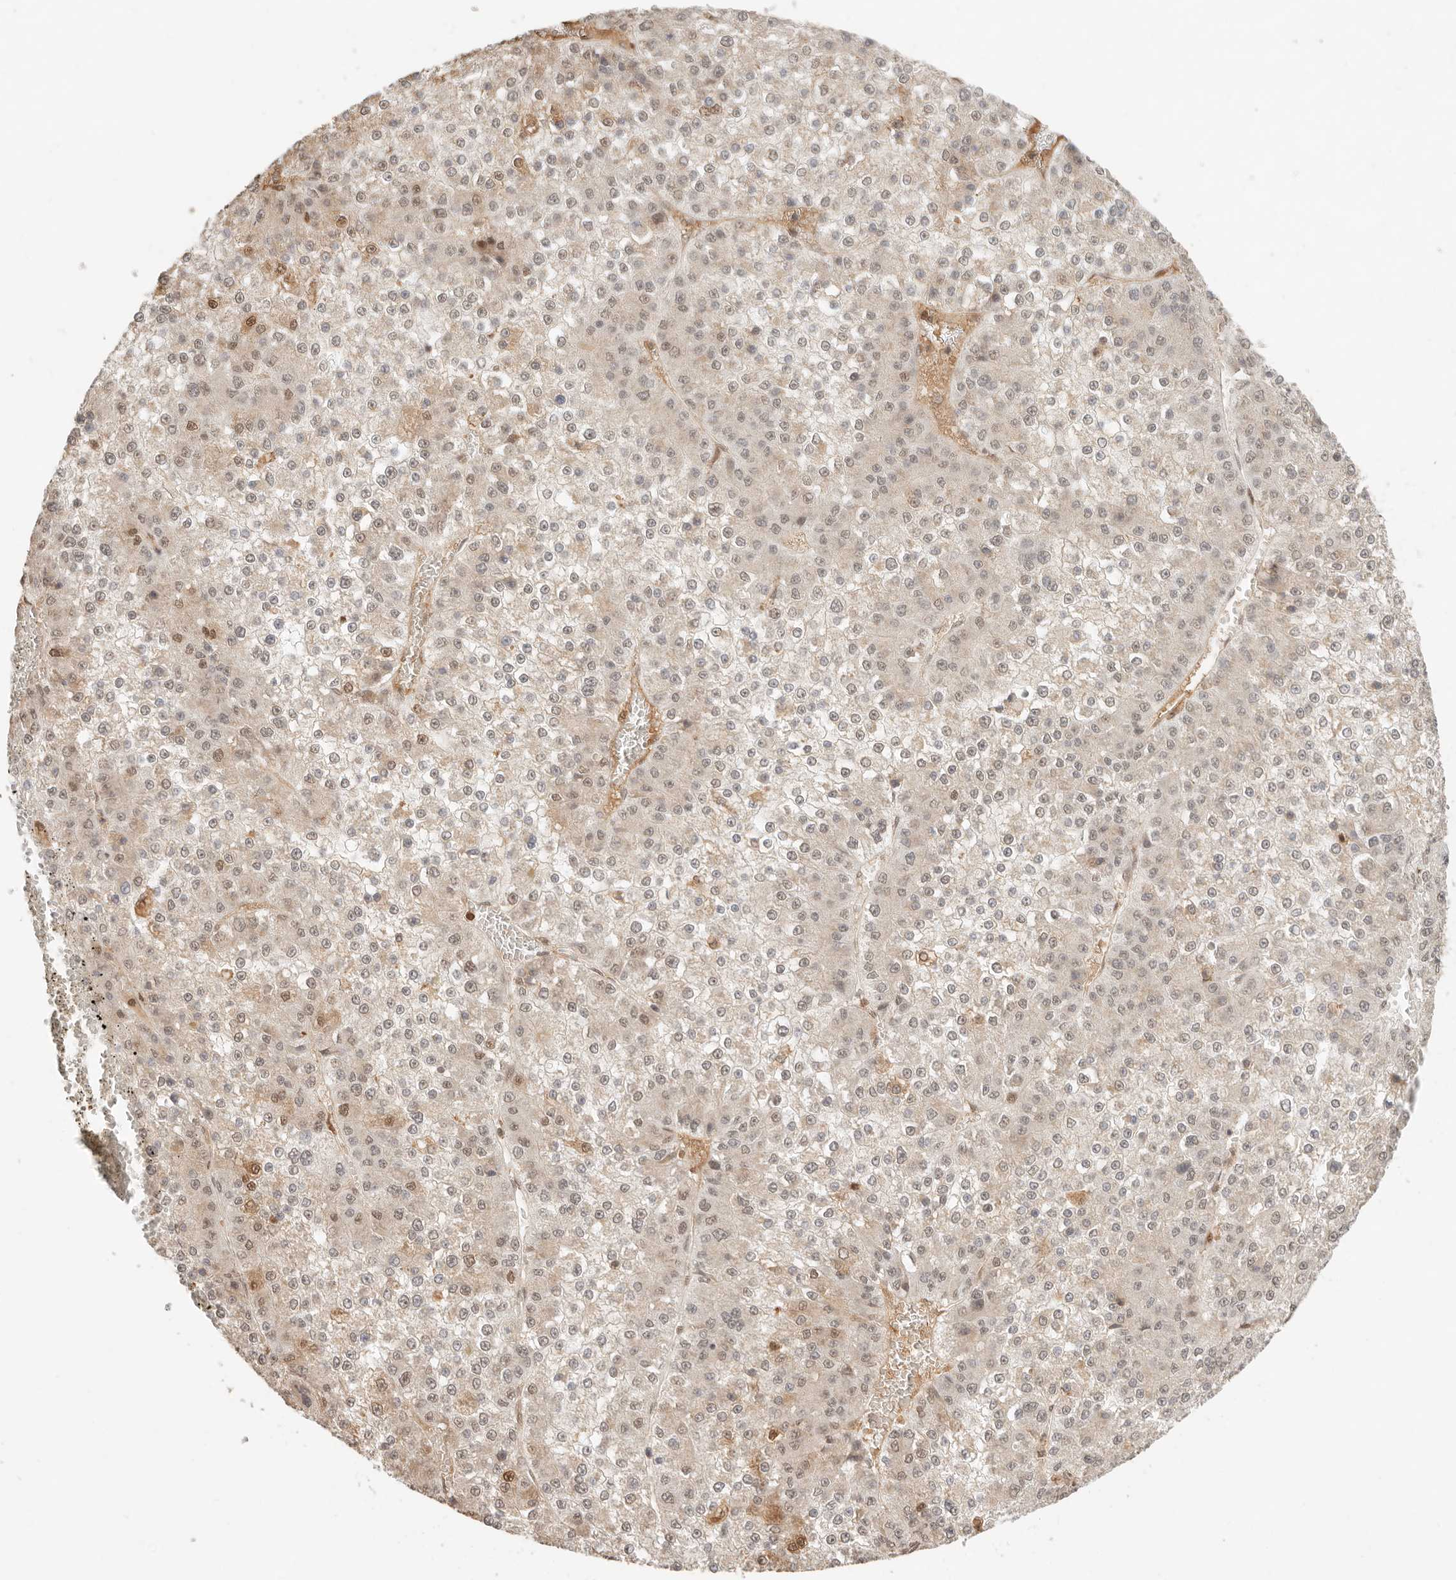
{"staining": {"intensity": "weak", "quantity": "<25%", "location": "nuclear"}, "tissue": "liver cancer", "cell_type": "Tumor cells", "image_type": "cancer", "snomed": [{"axis": "morphology", "description": "Carcinoma, Hepatocellular, NOS"}, {"axis": "topography", "description": "Liver"}], "caption": "Liver cancer (hepatocellular carcinoma) was stained to show a protein in brown. There is no significant staining in tumor cells.", "gene": "NPAS2", "patient": {"sex": "female", "age": 73}}